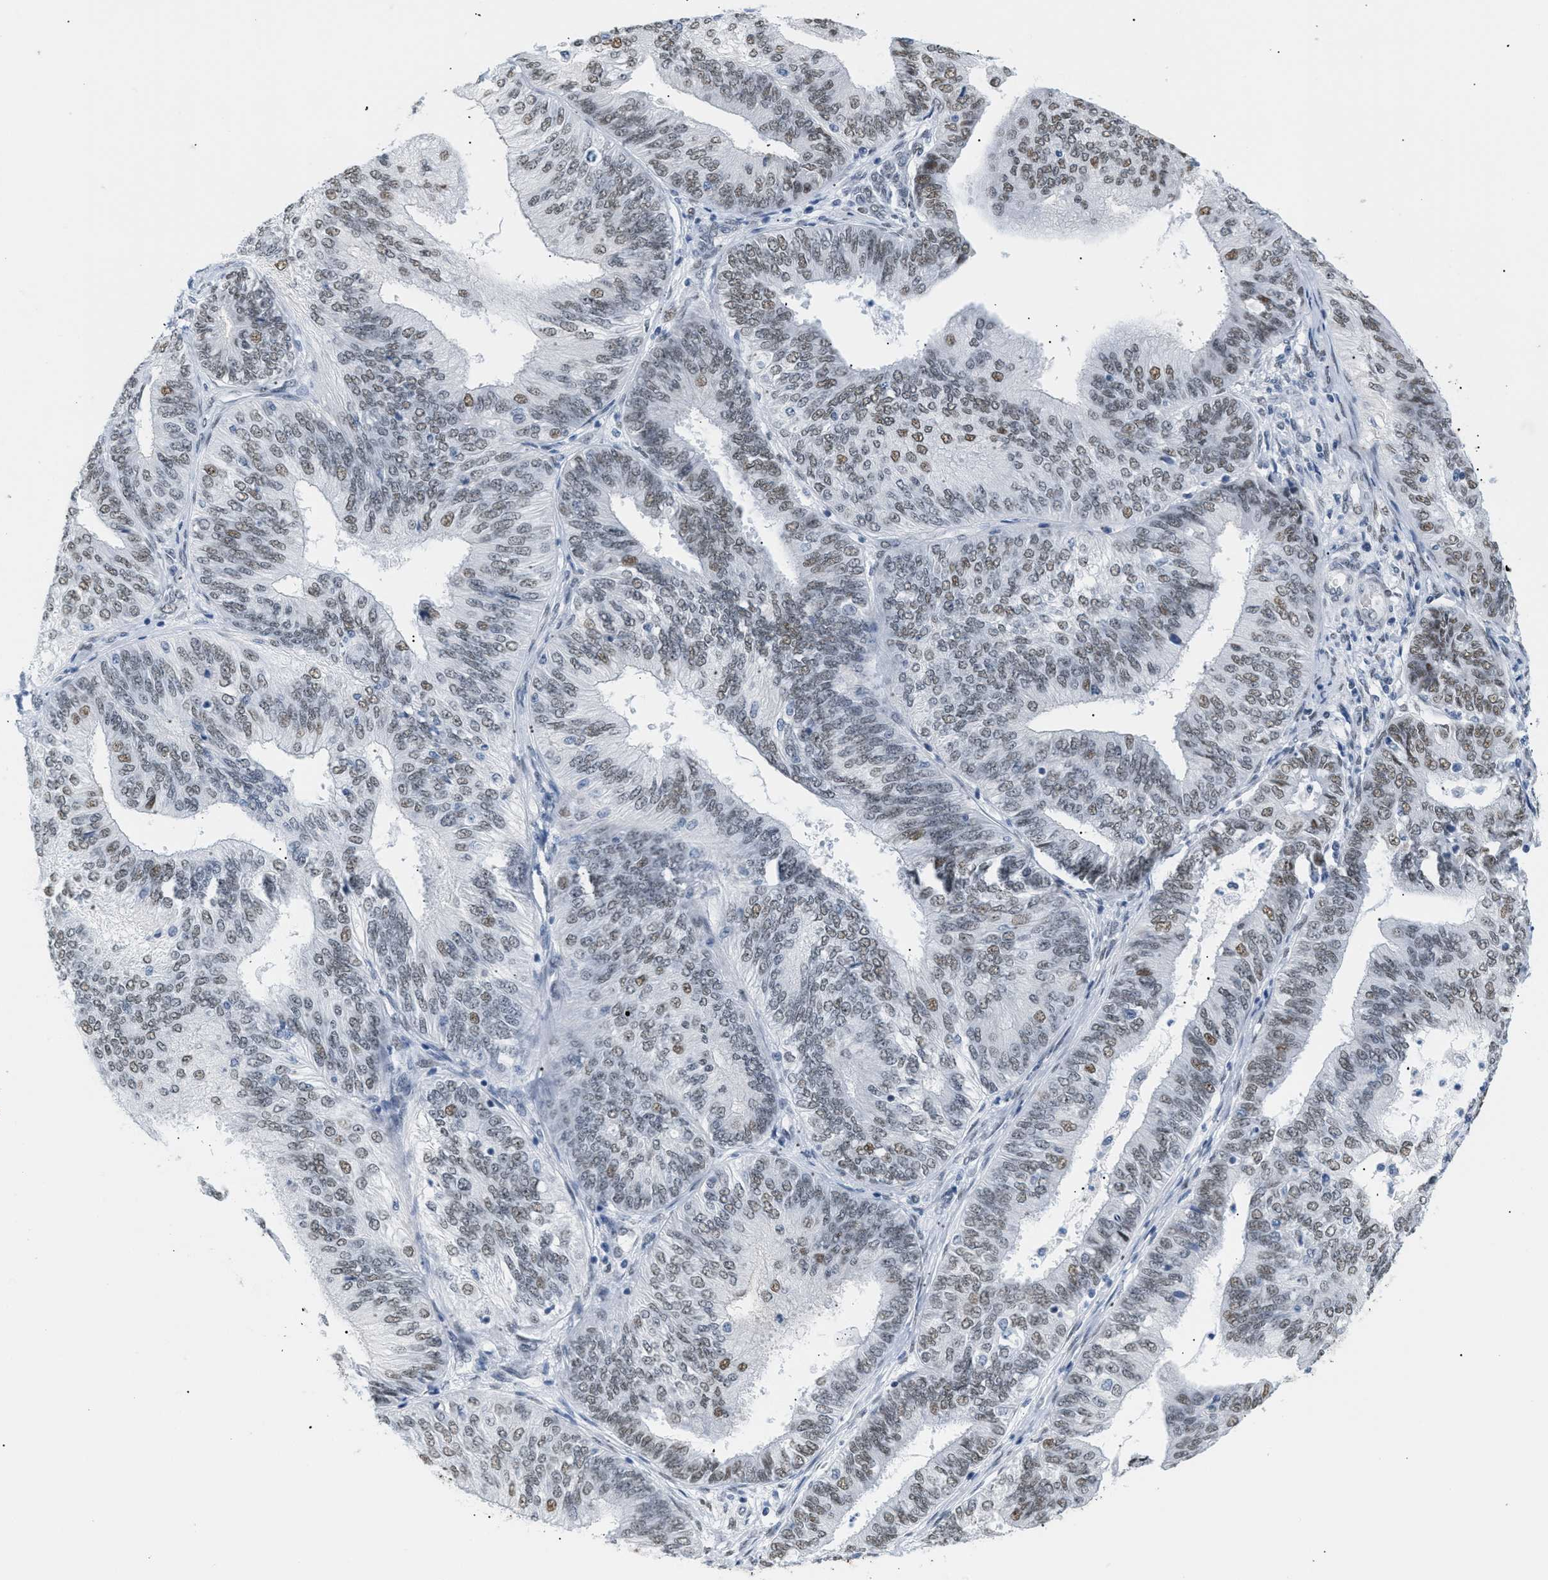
{"staining": {"intensity": "weak", "quantity": ">75%", "location": "nuclear"}, "tissue": "endometrial cancer", "cell_type": "Tumor cells", "image_type": "cancer", "snomed": [{"axis": "morphology", "description": "Adenocarcinoma, NOS"}, {"axis": "topography", "description": "Endometrium"}], "caption": "Endometrial adenocarcinoma stained for a protein (brown) shows weak nuclear positive positivity in about >75% of tumor cells.", "gene": "ELN", "patient": {"sex": "female", "age": 58}}